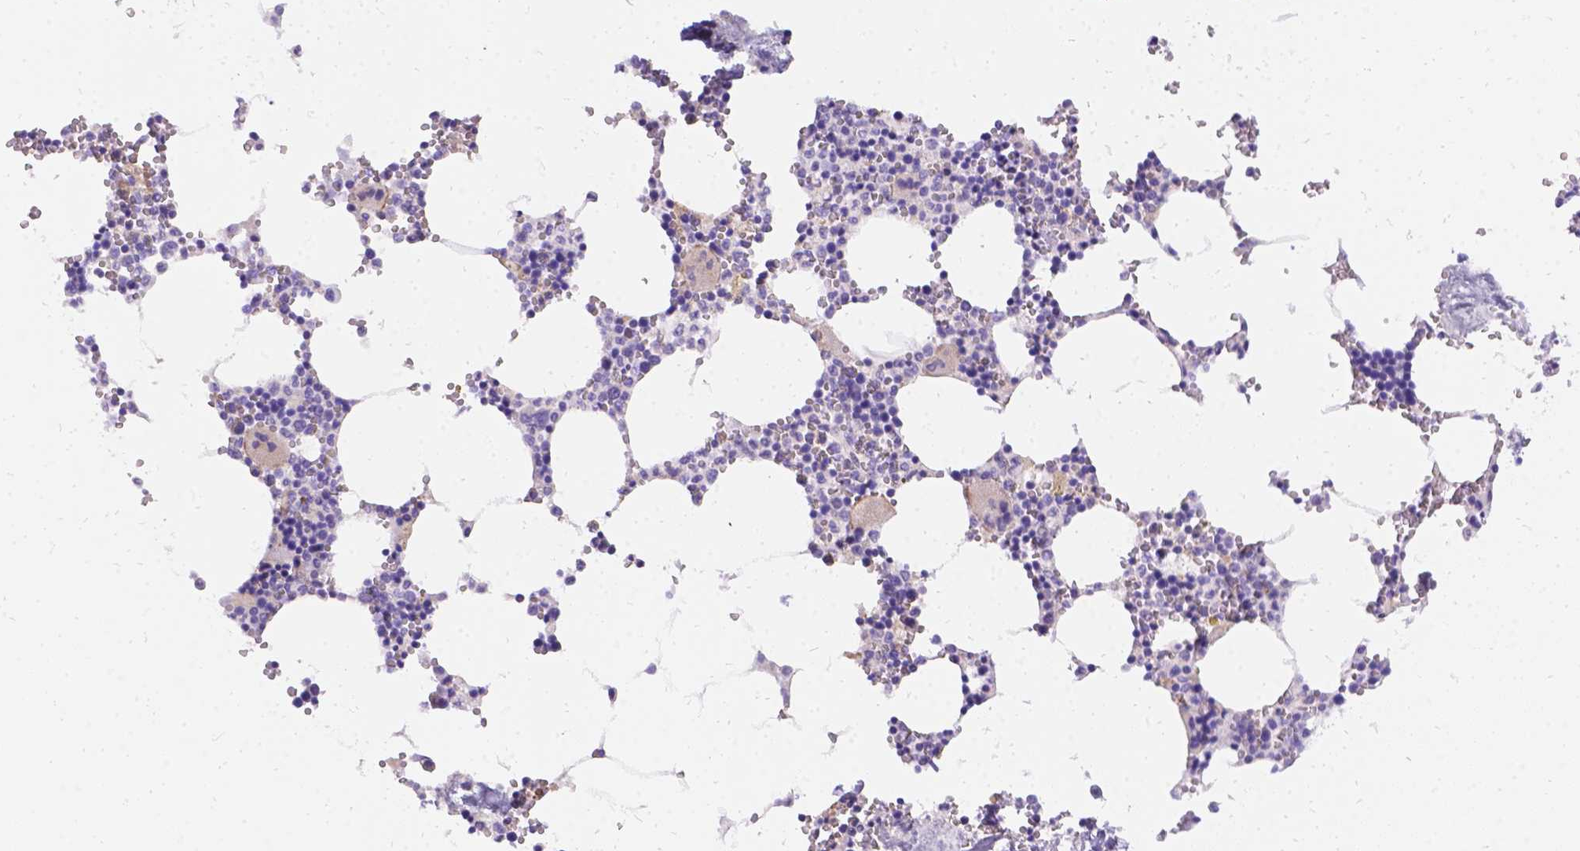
{"staining": {"intensity": "weak", "quantity": "<25%", "location": "cytoplasmic/membranous"}, "tissue": "bone marrow", "cell_type": "Hematopoietic cells", "image_type": "normal", "snomed": [{"axis": "morphology", "description": "Normal tissue, NOS"}, {"axis": "topography", "description": "Bone marrow"}], "caption": "Immunohistochemistry (IHC) of benign bone marrow reveals no positivity in hematopoietic cells.", "gene": "PALS1", "patient": {"sex": "male", "age": 54}}